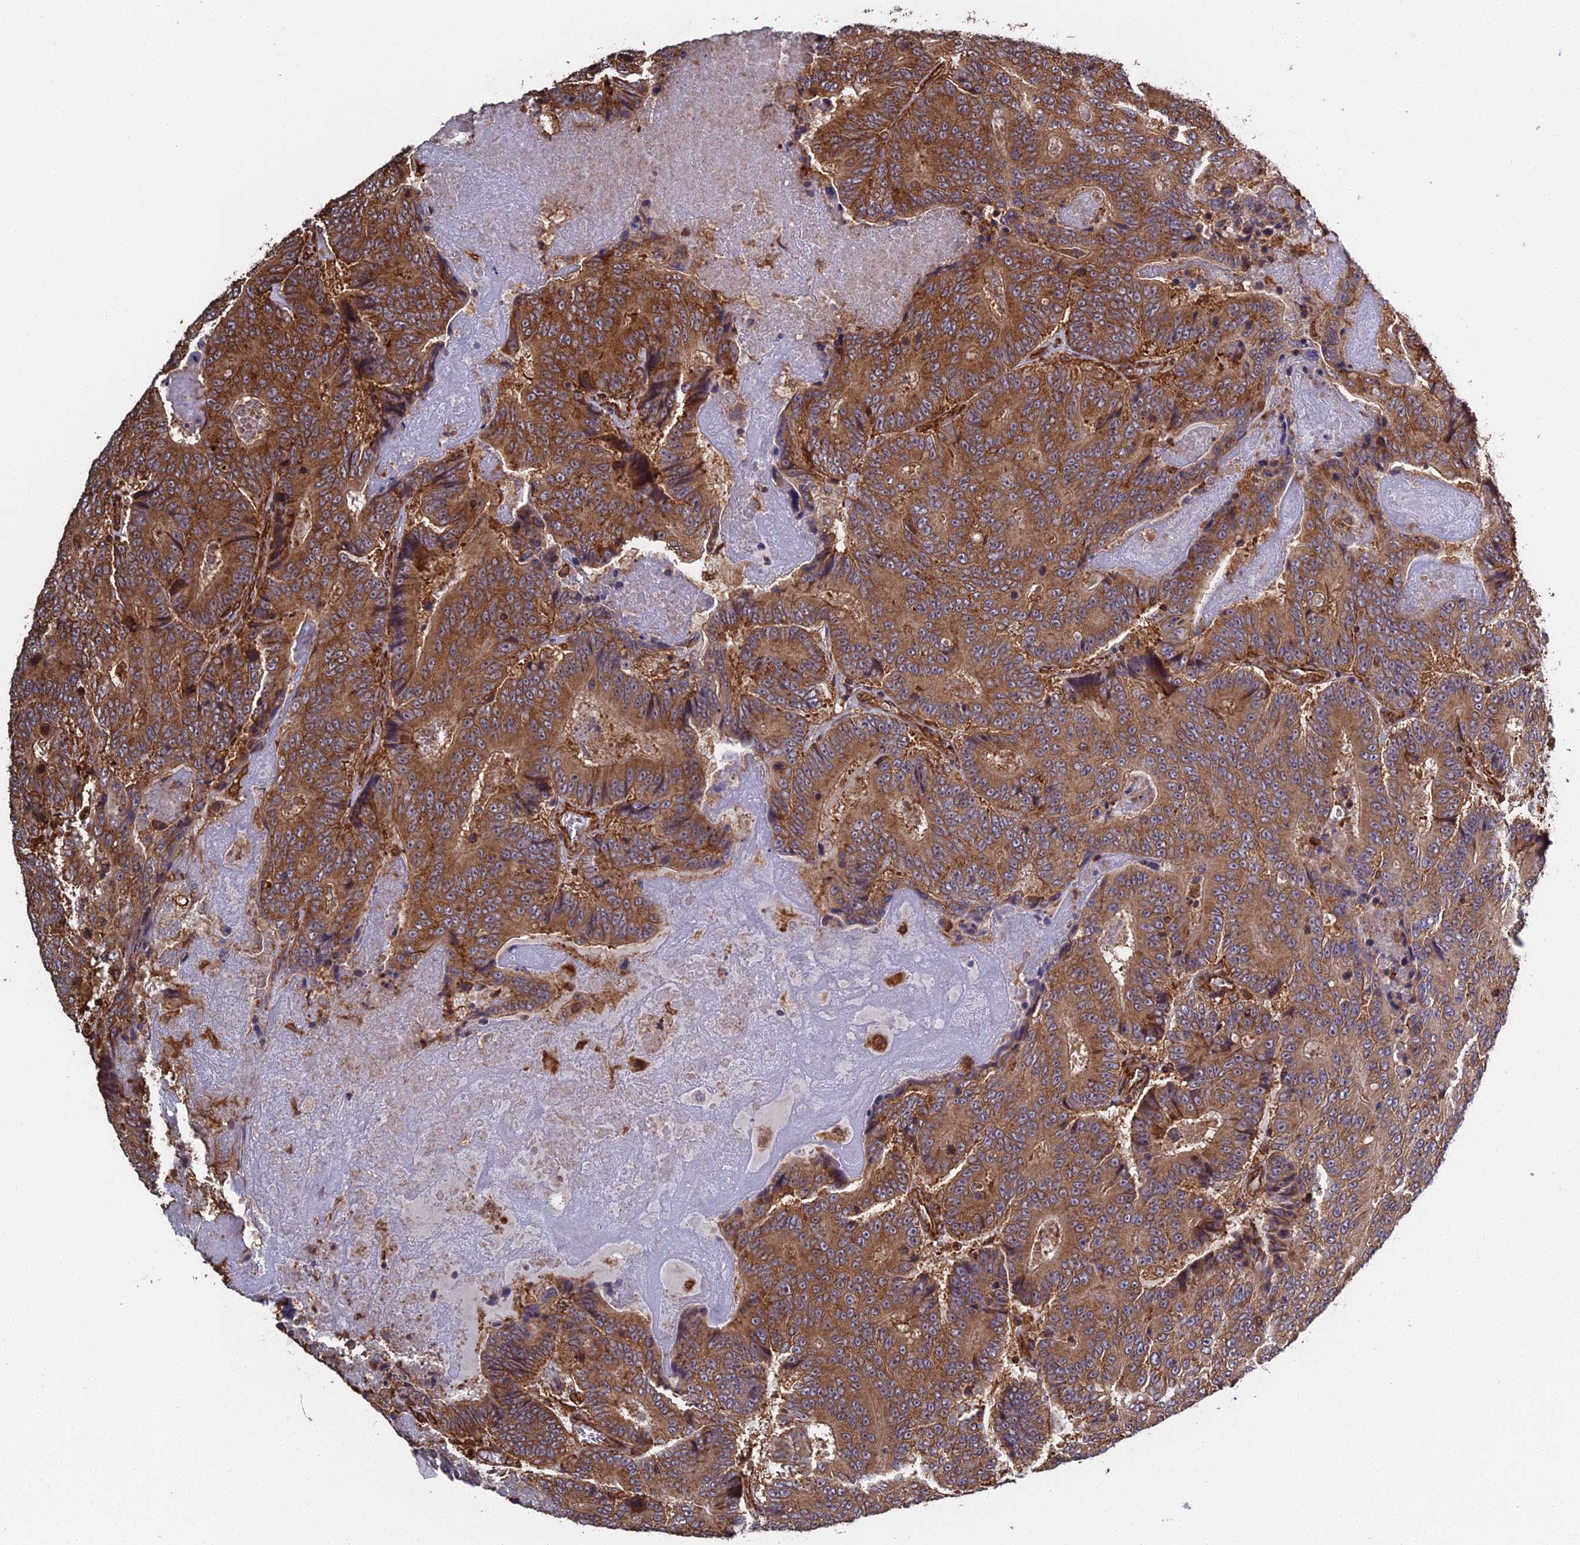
{"staining": {"intensity": "strong", "quantity": ">75%", "location": "cytoplasmic/membranous"}, "tissue": "colorectal cancer", "cell_type": "Tumor cells", "image_type": "cancer", "snomed": [{"axis": "morphology", "description": "Adenocarcinoma, NOS"}, {"axis": "topography", "description": "Colon"}], "caption": "A brown stain shows strong cytoplasmic/membranous expression of a protein in human colorectal cancer (adenocarcinoma) tumor cells. (Brightfield microscopy of DAB IHC at high magnification).", "gene": "CCDC124", "patient": {"sex": "male", "age": 83}}